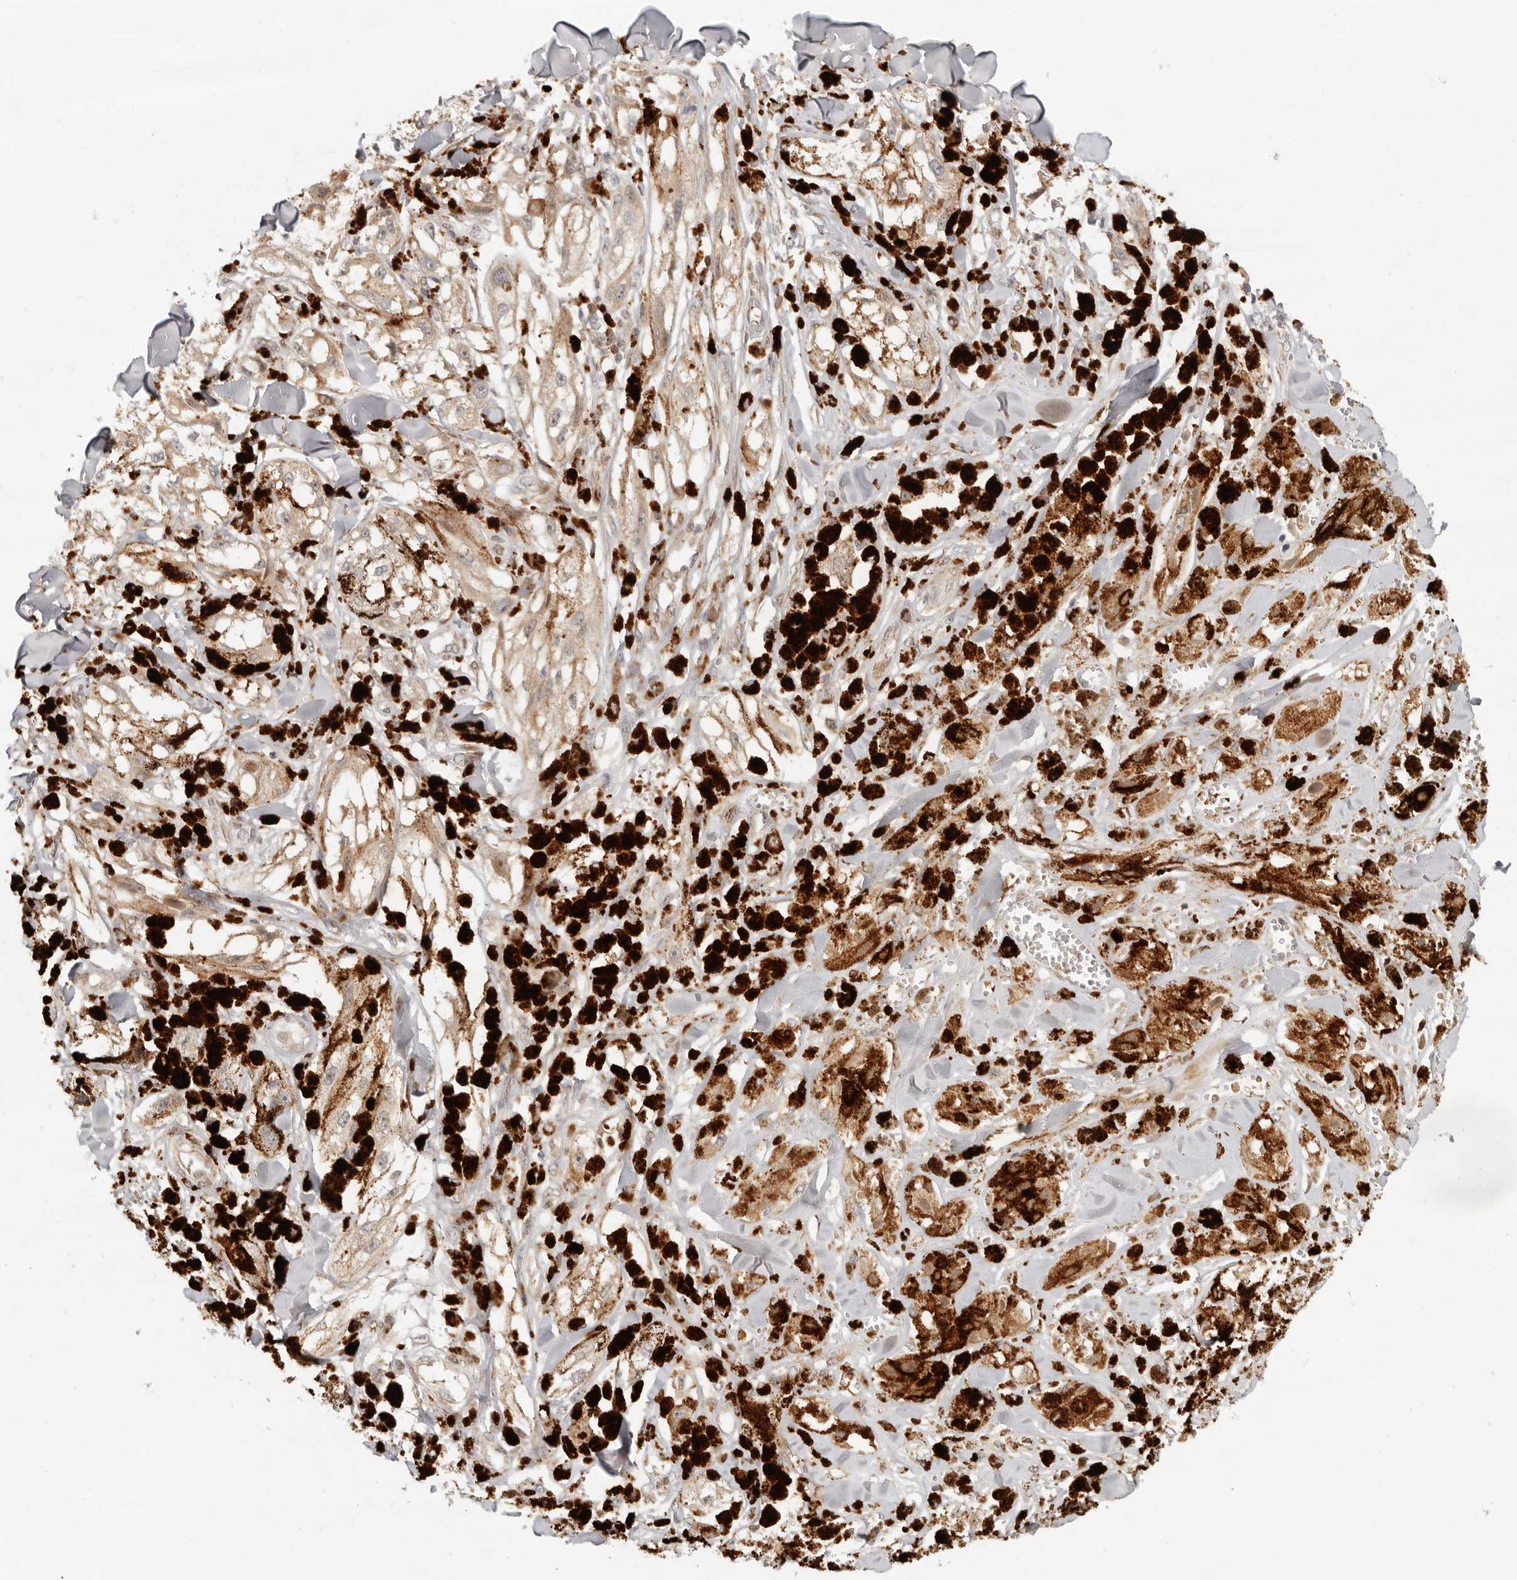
{"staining": {"intensity": "moderate", "quantity": ">75%", "location": "cytoplasmic/membranous"}, "tissue": "melanoma", "cell_type": "Tumor cells", "image_type": "cancer", "snomed": [{"axis": "morphology", "description": "Malignant melanoma, NOS"}, {"axis": "topography", "description": "Skin"}], "caption": "Moderate cytoplasmic/membranous positivity for a protein is appreciated in approximately >75% of tumor cells of malignant melanoma using immunohistochemistry.", "gene": "AHDC1", "patient": {"sex": "male", "age": 88}}